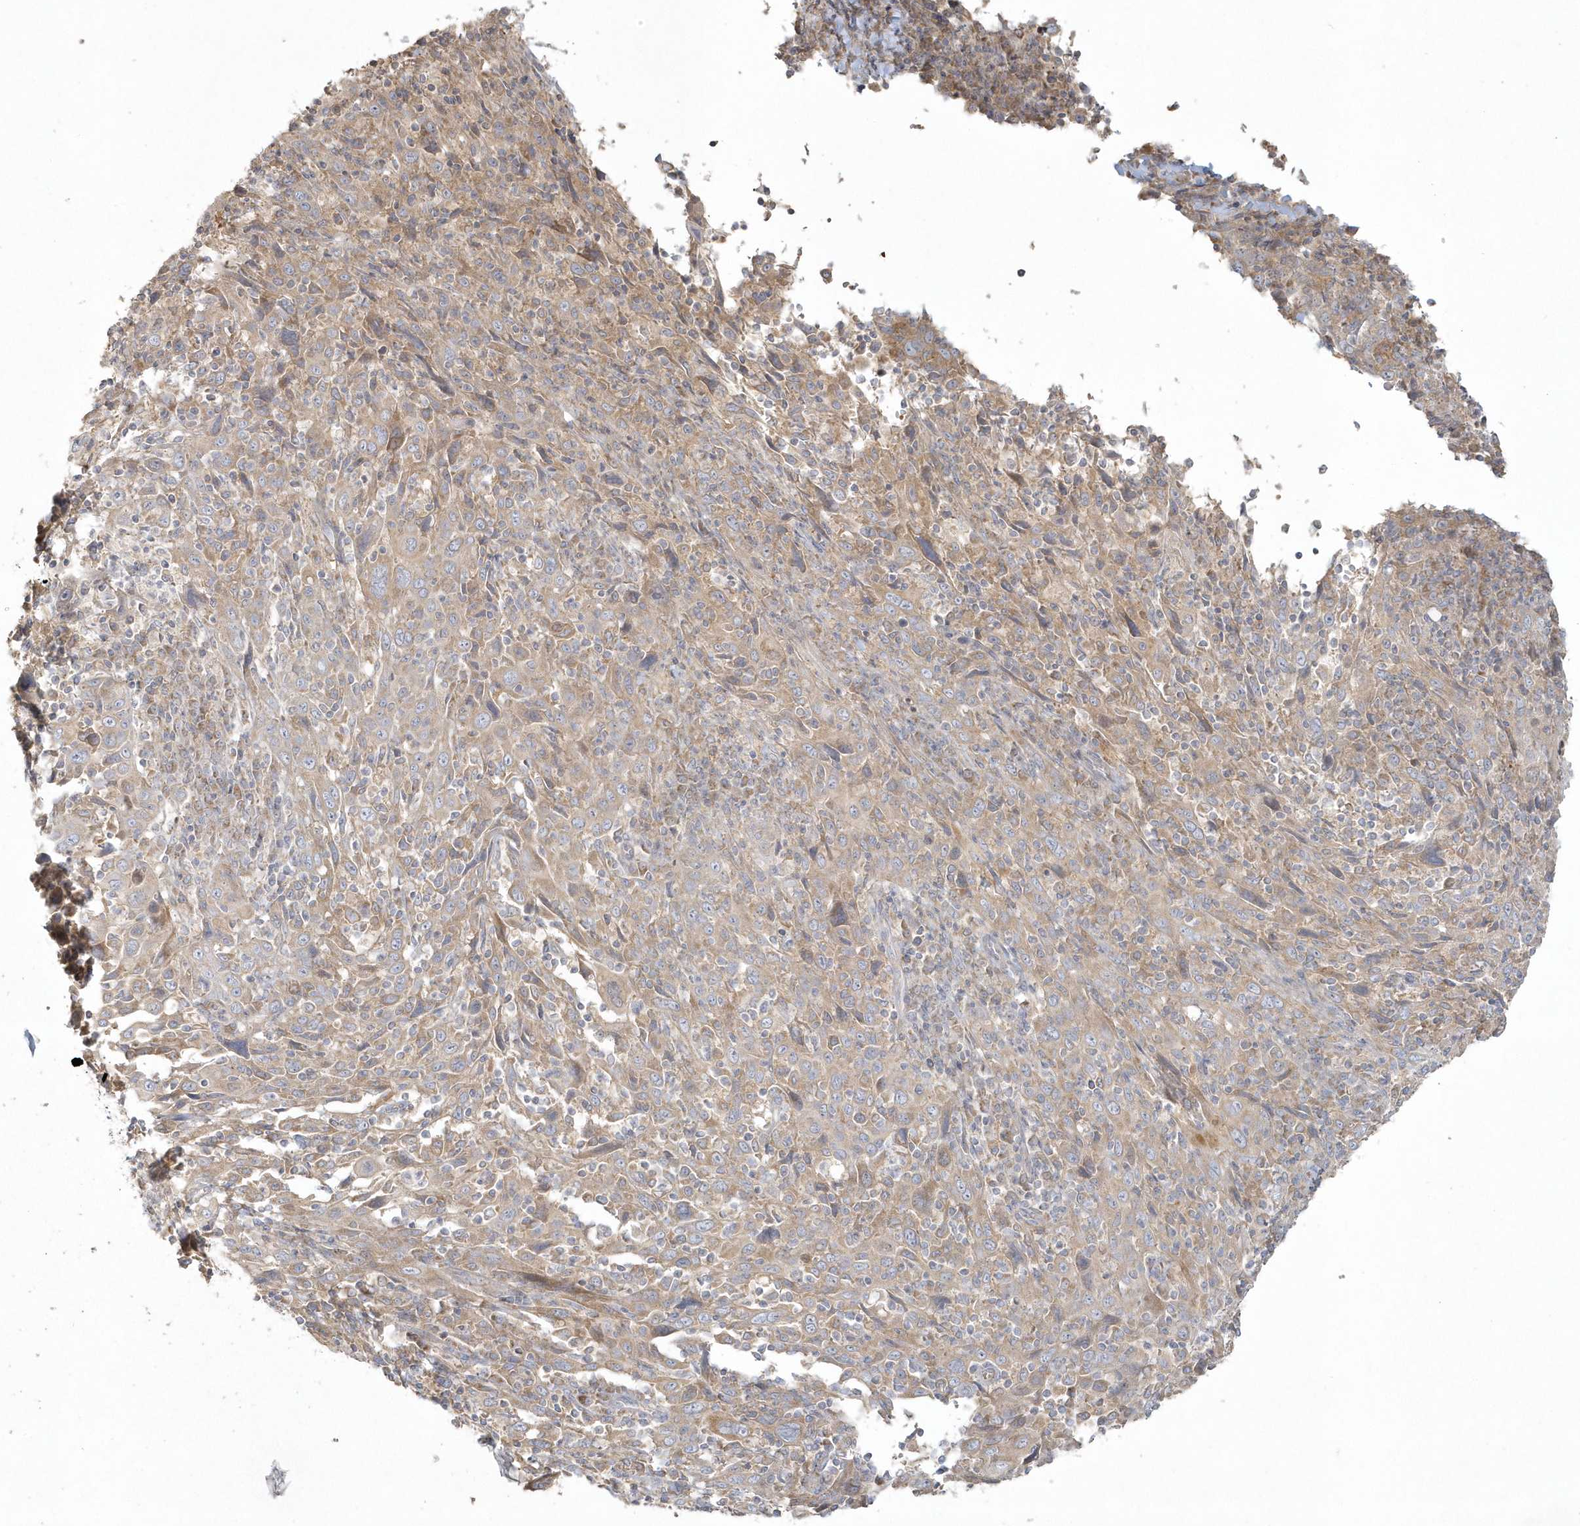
{"staining": {"intensity": "weak", "quantity": "25%-75%", "location": "cytoplasmic/membranous"}, "tissue": "cervical cancer", "cell_type": "Tumor cells", "image_type": "cancer", "snomed": [{"axis": "morphology", "description": "Squamous cell carcinoma, NOS"}, {"axis": "topography", "description": "Cervix"}], "caption": "A brown stain highlights weak cytoplasmic/membranous positivity of a protein in human cervical cancer tumor cells.", "gene": "BLTP3A", "patient": {"sex": "female", "age": 46}}